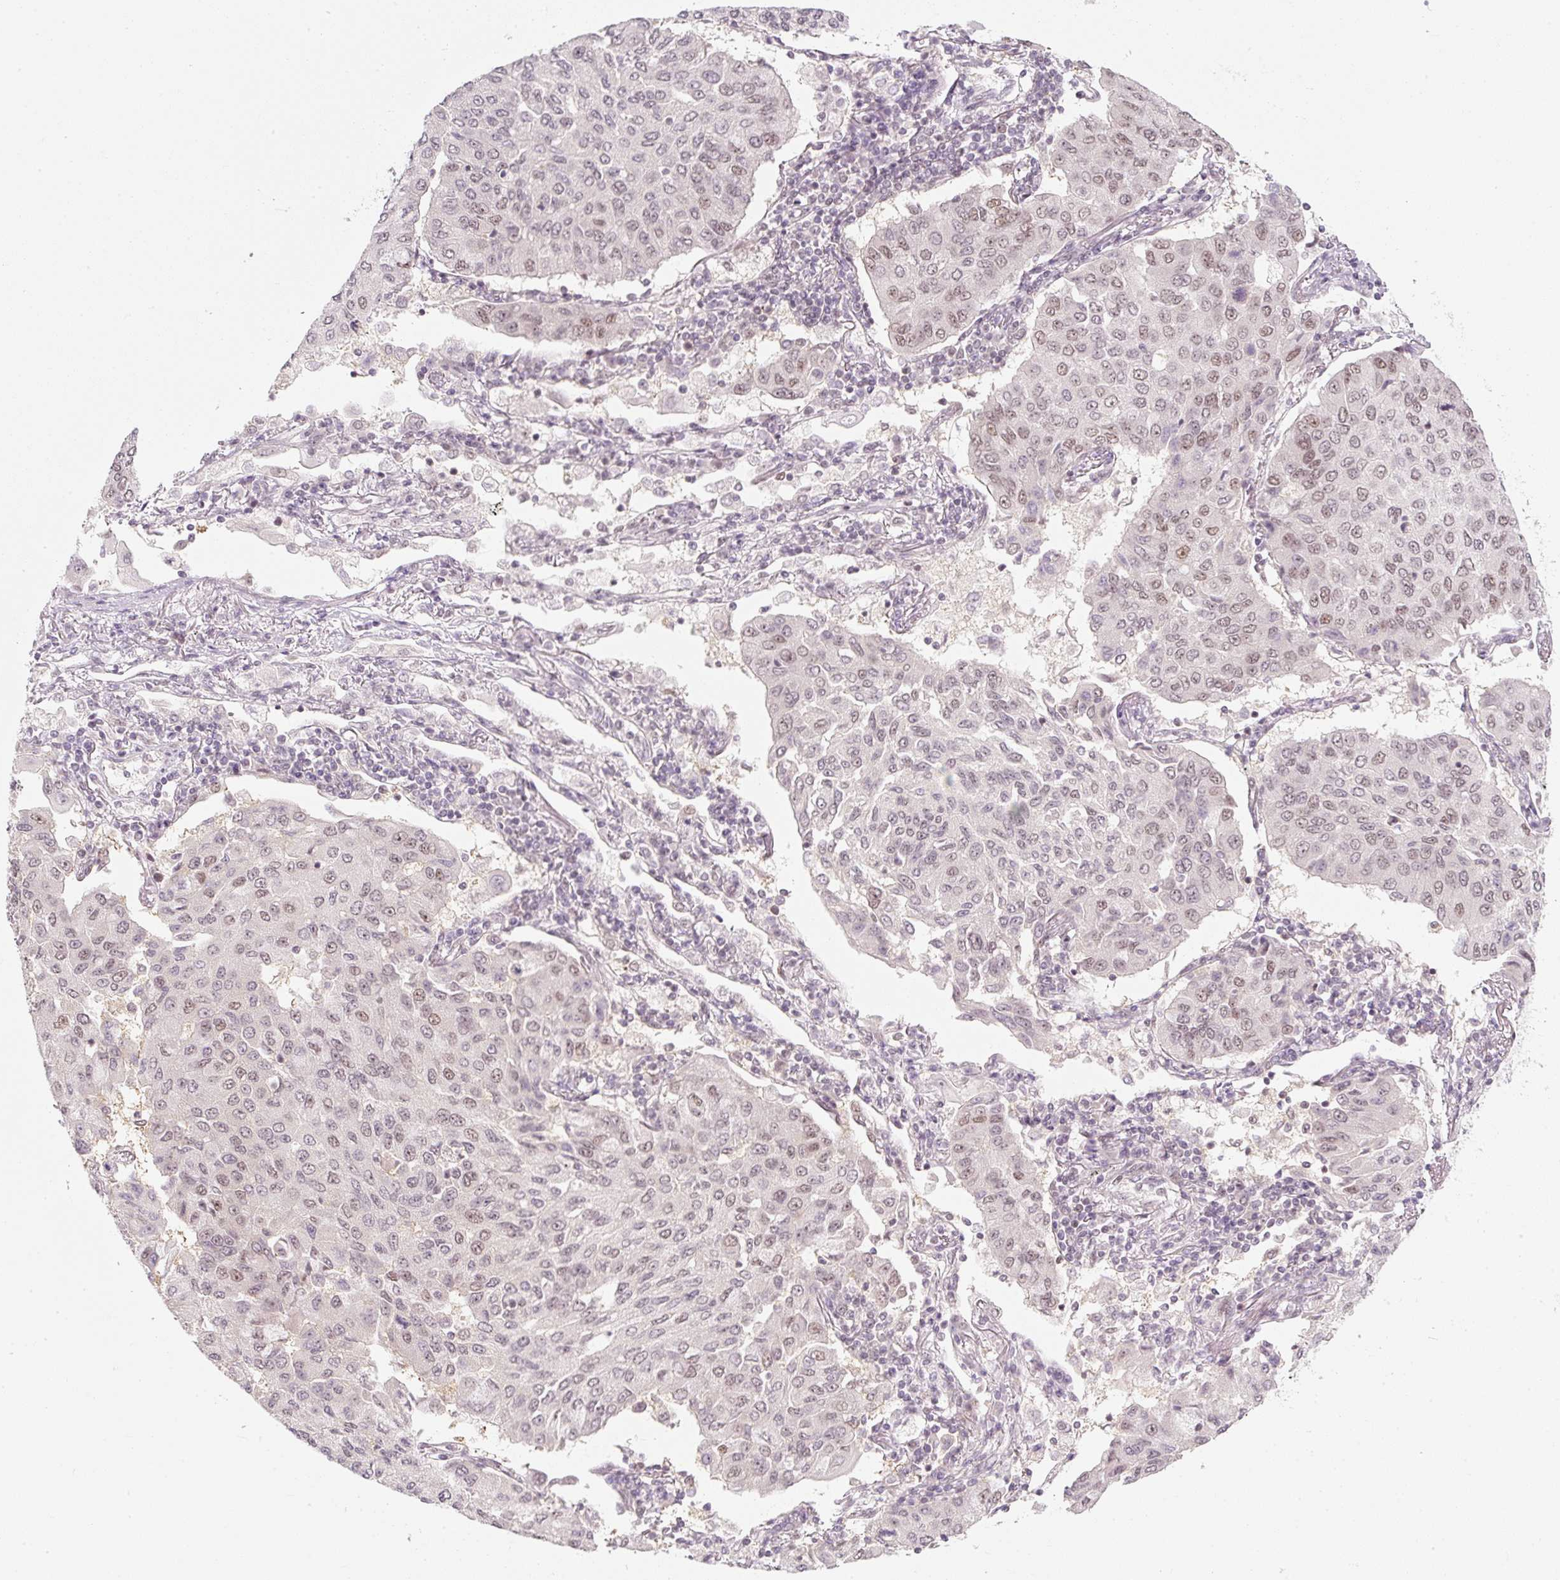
{"staining": {"intensity": "weak", "quantity": ">75%", "location": "nuclear"}, "tissue": "lung cancer", "cell_type": "Tumor cells", "image_type": "cancer", "snomed": [{"axis": "morphology", "description": "Squamous cell carcinoma, NOS"}, {"axis": "topography", "description": "Lung"}], "caption": "Approximately >75% of tumor cells in lung cancer display weak nuclear protein staining as visualized by brown immunohistochemical staining.", "gene": "U2AF2", "patient": {"sex": "male", "age": 74}}